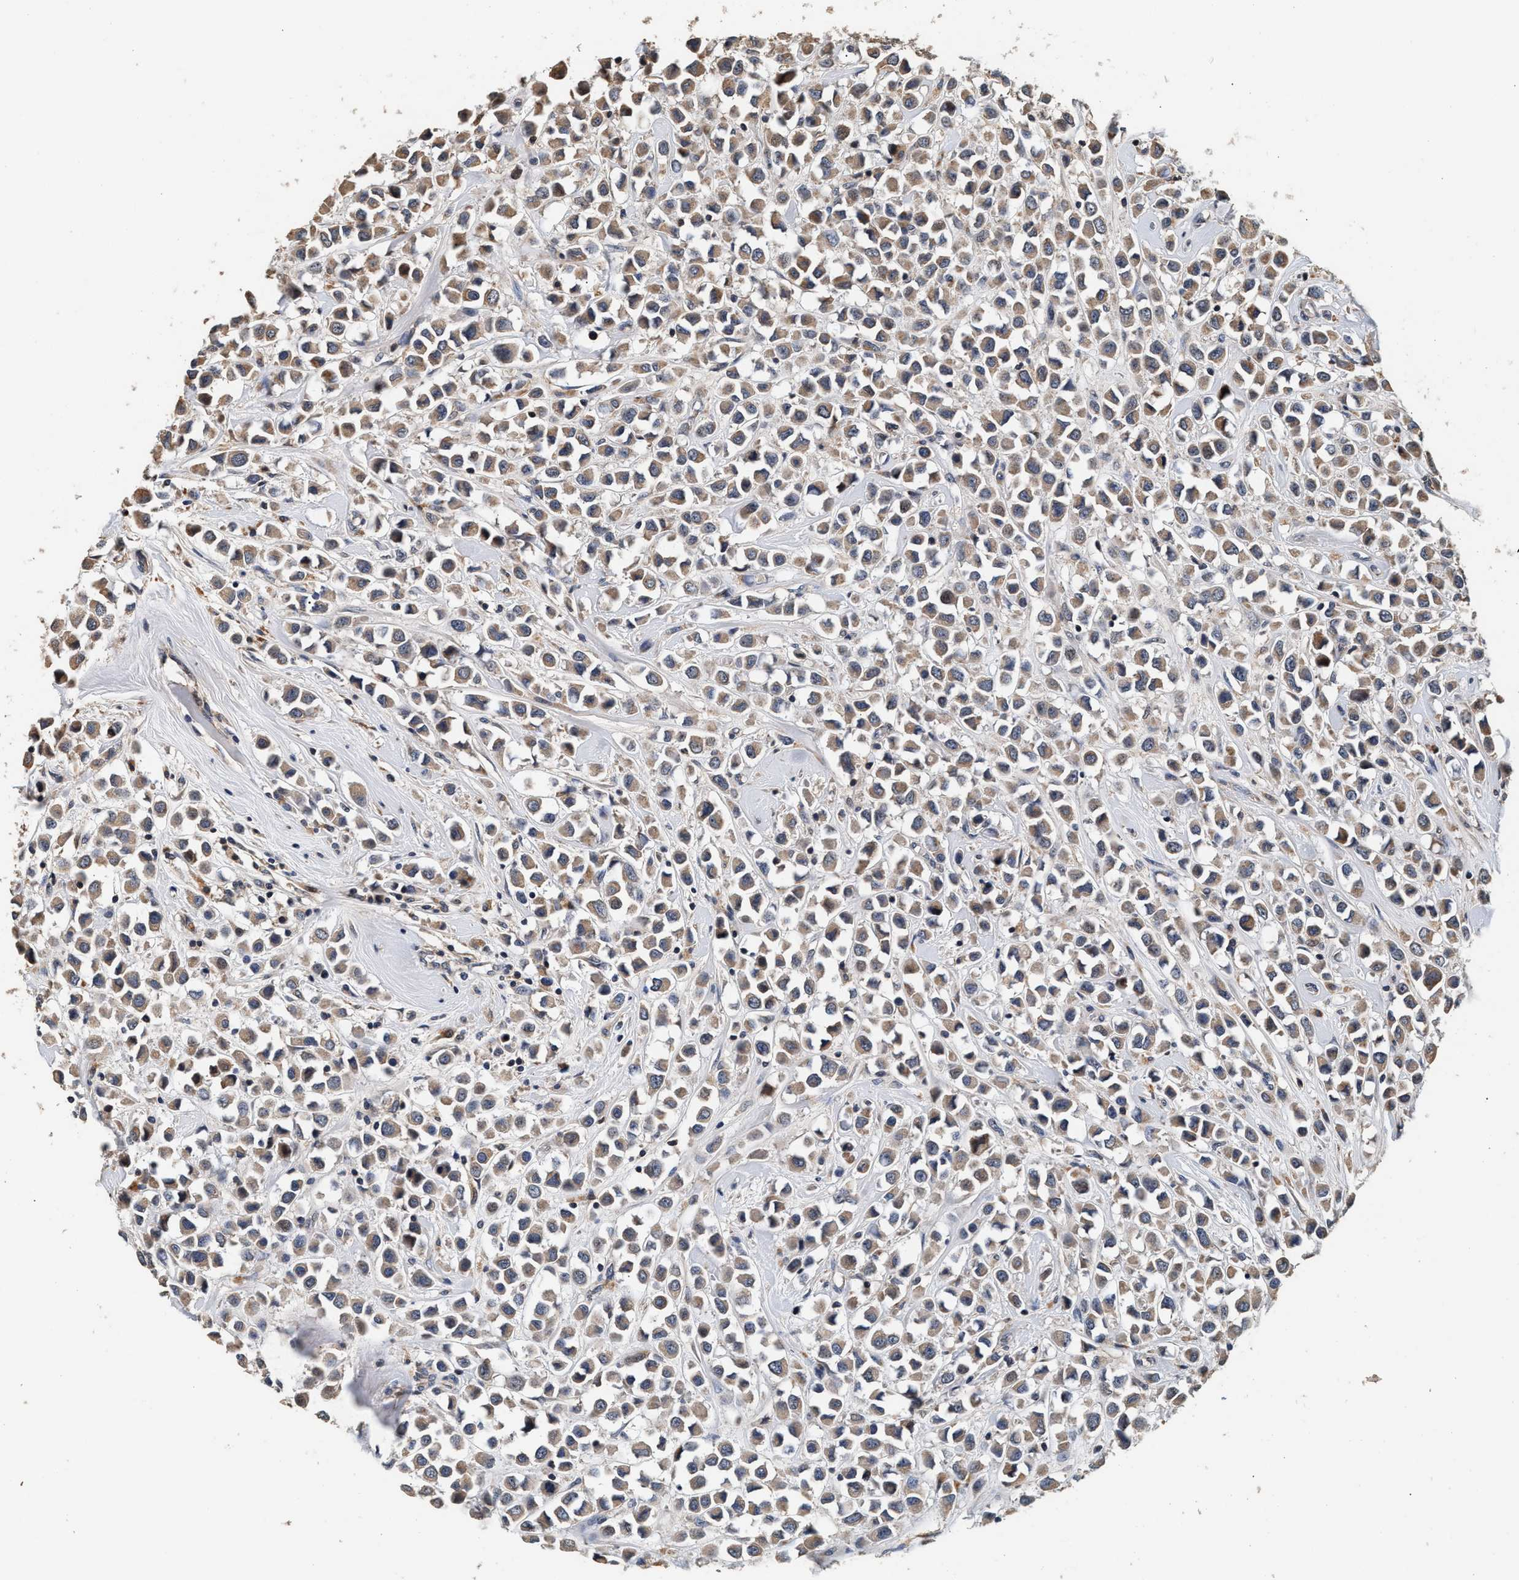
{"staining": {"intensity": "moderate", "quantity": ">75%", "location": "cytoplasmic/membranous"}, "tissue": "breast cancer", "cell_type": "Tumor cells", "image_type": "cancer", "snomed": [{"axis": "morphology", "description": "Duct carcinoma"}, {"axis": "topography", "description": "Breast"}], "caption": "Breast cancer (infiltrating ductal carcinoma) stained for a protein exhibits moderate cytoplasmic/membranous positivity in tumor cells. (DAB (3,3'-diaminobenzidine) = brown stain, brightfield microscopy at high magnification).", "gene": "PTGR3", "patient": {"sex": "female", "age": 61}}